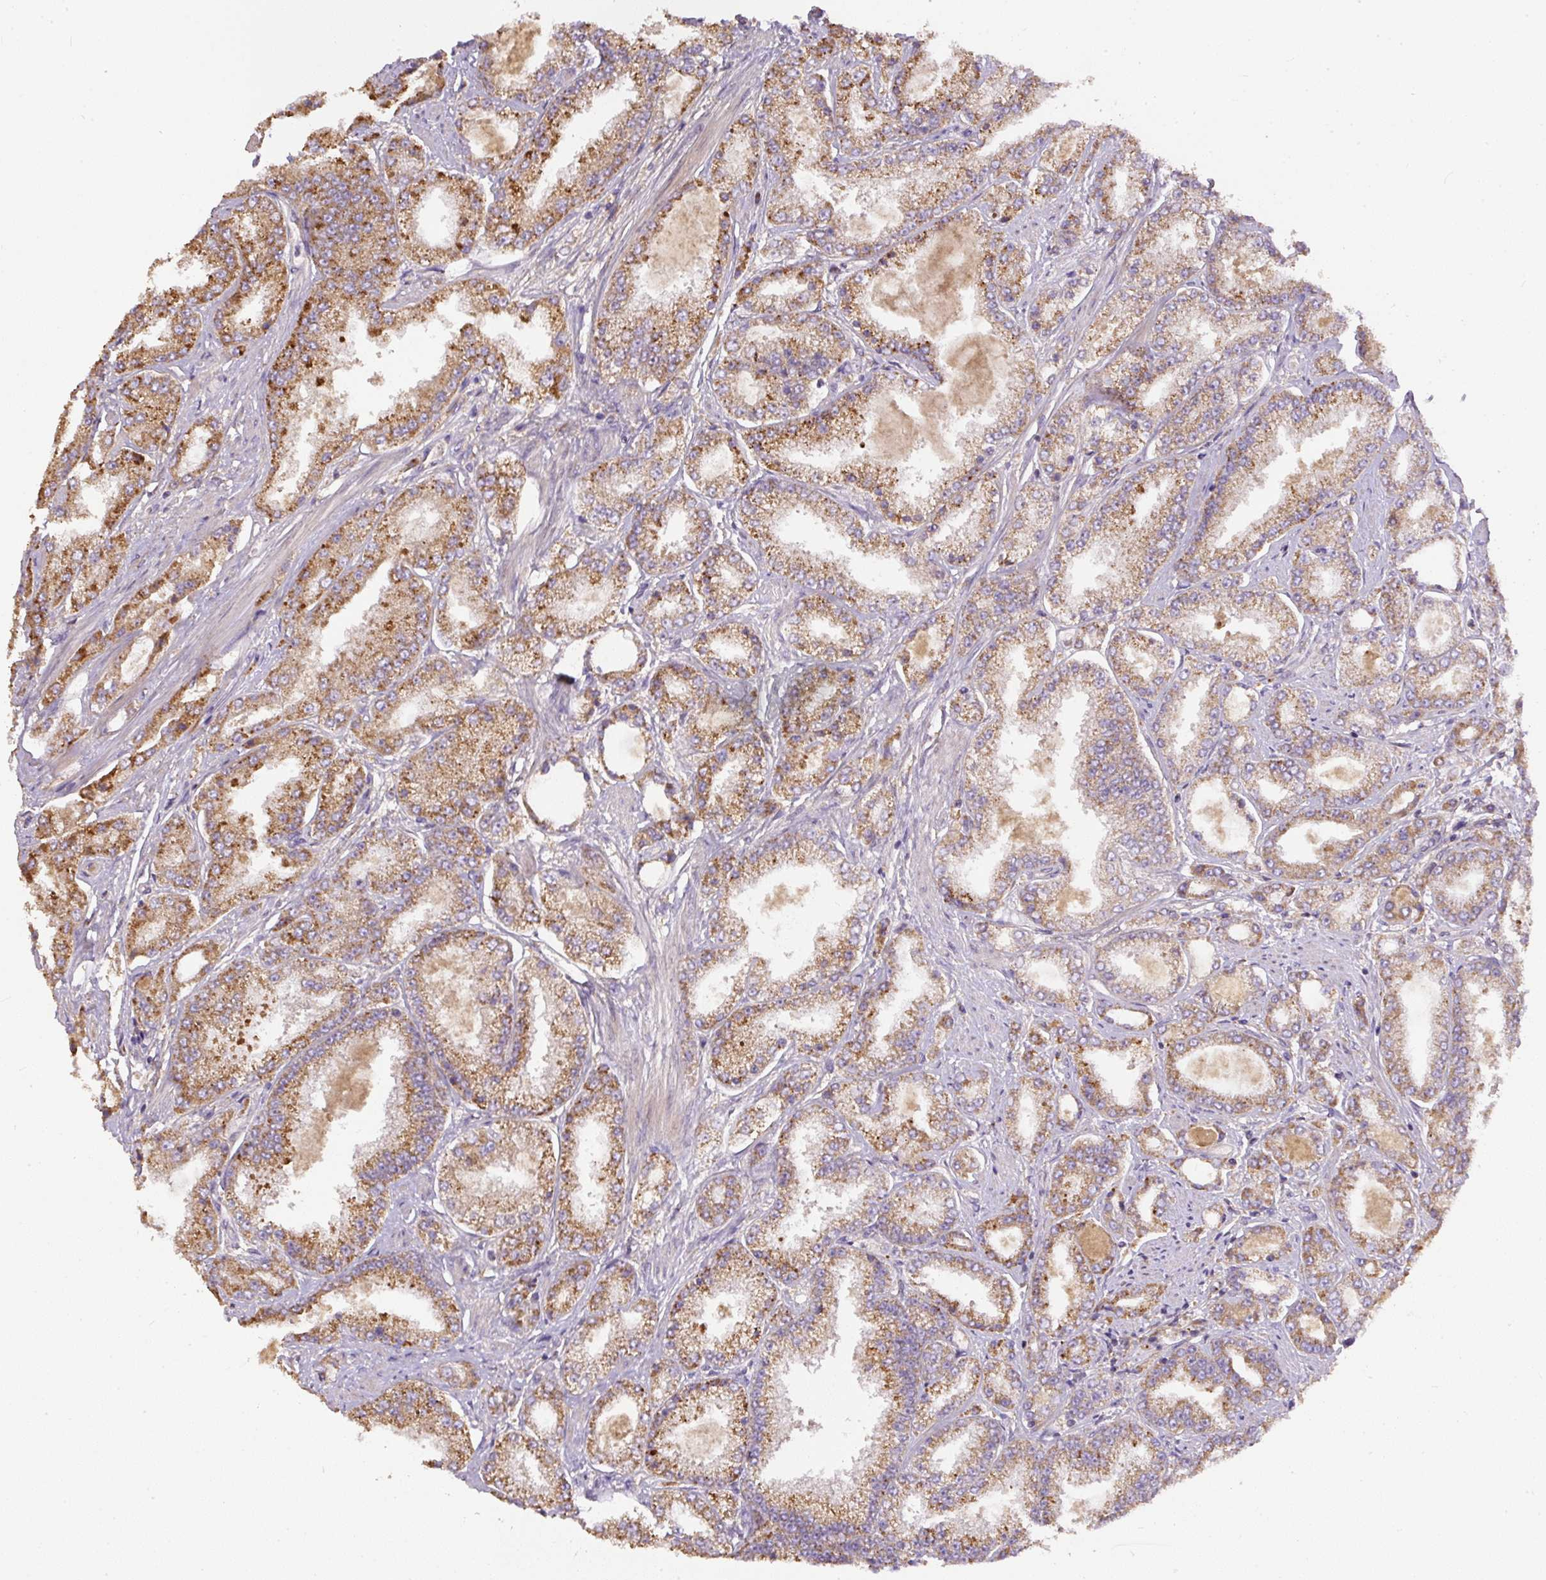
{"staining": {"intensity": "moderate", "quantity": ">75%", "location": "cytoplasmic/membranous"}, "tissue": "prostate cancer", "cell_type": "Tumor cells", "image_type": "cancer", "snomed": [{"axis": "morphology", "description": "Adenocarcinoma, High grade"}, {"axis": "topography", "description": "Prostate"}], "caption": "Protein staining by IHC demonstrates moderate cytoplasmic/membranous expression in approximately >75% of tumor cells in prostate cancer.", "gene": "DAPK1", "patient": {"sex": "male", "age": 69}}